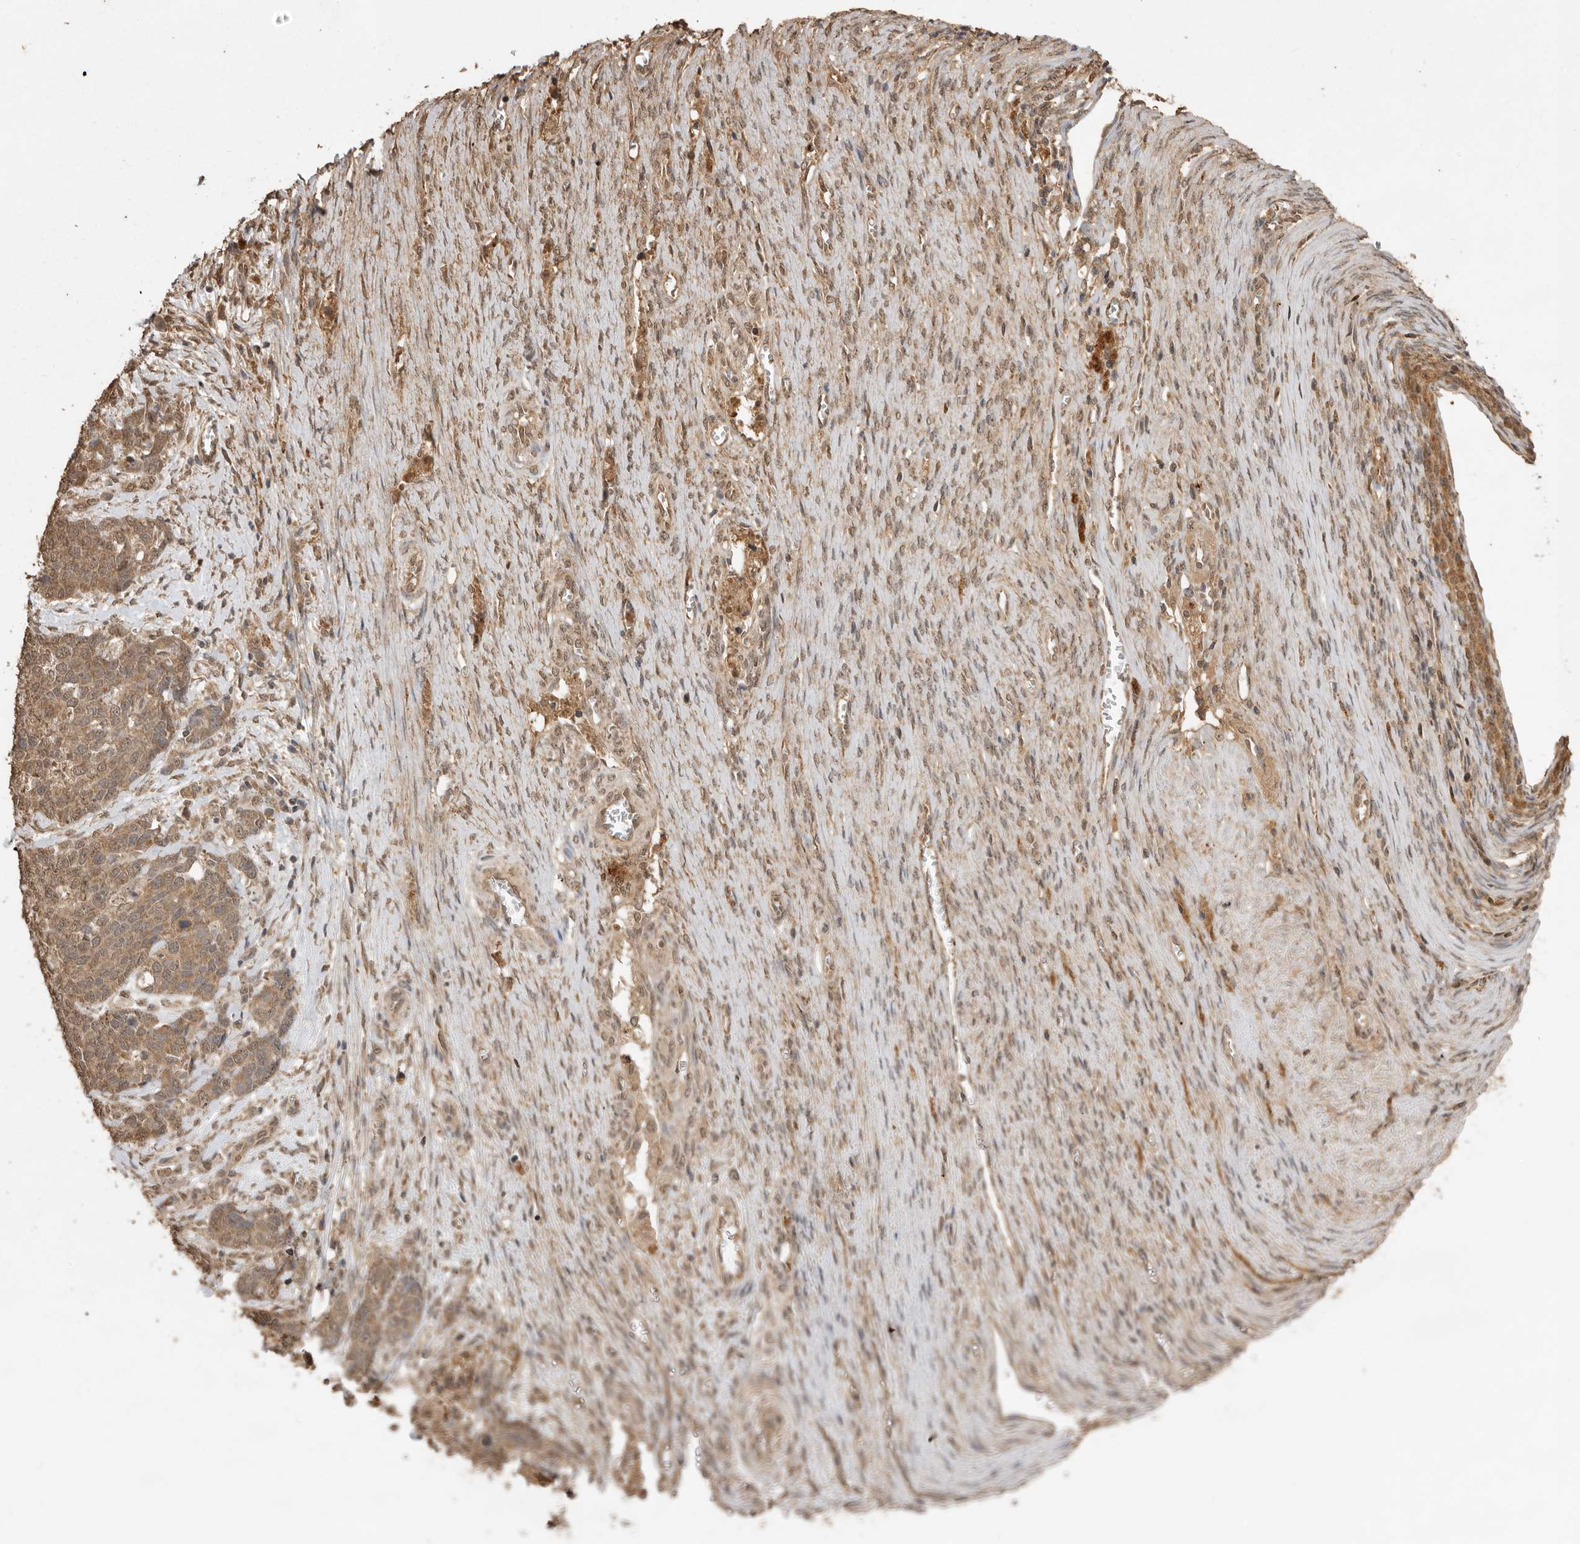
{"staining": {"intensity": "moderate", "quantity": ">75%", "location": "cytoplasmic/membranous,nuclear"}, "tissue": "ovarian cancer", "cell_type": "Tumor cells", "image_type": "cancer", "snomed": [{"axis": "morphology", "description": "Cystadenocarcinoma, serous, NOS"}, {"axis": "topography", "description": "Ovary"}], "caption": "High-magnification brightfield microscopy of serous cystadenocarcinoma (ovarian) stained with DAB (brown) and counterstained with hematoxylin (blue). tumor cells exhibit moderate cytoplasmic/membranous and nuclear expression is seen in about>75% of cells. Using DAB (brown) and hematoxylin (blue) stains, captured at high magnification using brightfield microscopy.", "gene": "JAG2", "patient": {"sex": "female", "age": 44}}